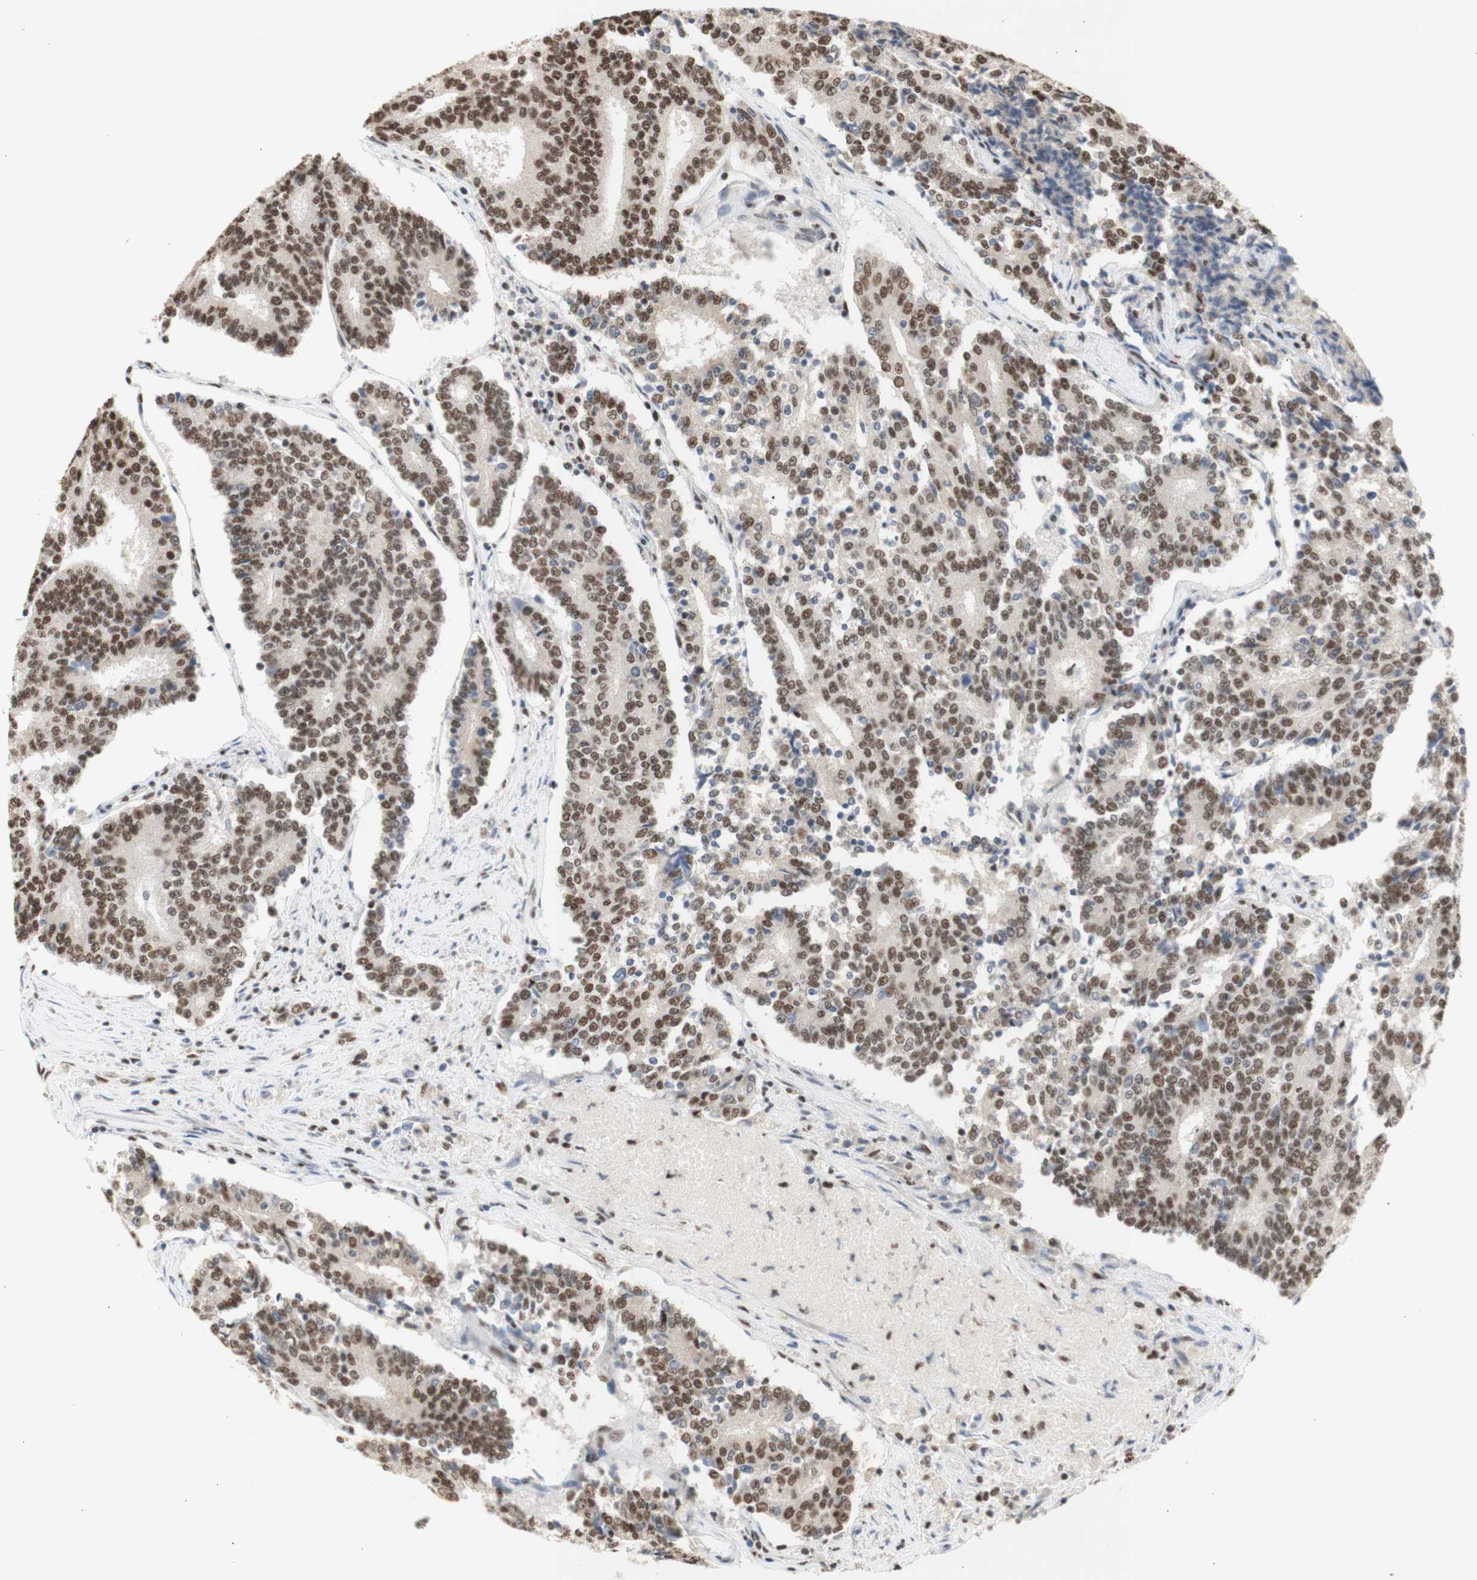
{"staining": {"intensity": "moderate", "quantity": ">75%", "location": "cytoplasmic/membranous"}, "tissue": "prostate cancer", "cell_type": "Tumor cells", "image_type": "cancer", "snomed": [{"axis": "morphology", "description": "Normal tissue, NOS"}, {"axis": "morphology", "description": "Adenocarcinoma, High grade"}, {"axis": "topography", "description": "Prostate"}, {"axis": "topography", "description": "Seminal veicle"}], "caption": "A photomicrograph of human prostate high-grade adenocarcinoma stained for a protein shows moderate cytoplasmic/membranous brown staining in tumor cells. (IHC, brightfield microscopy, high magnification).", "gene": "SNRPB", "patient": {"sex": "male", "age": 55}}